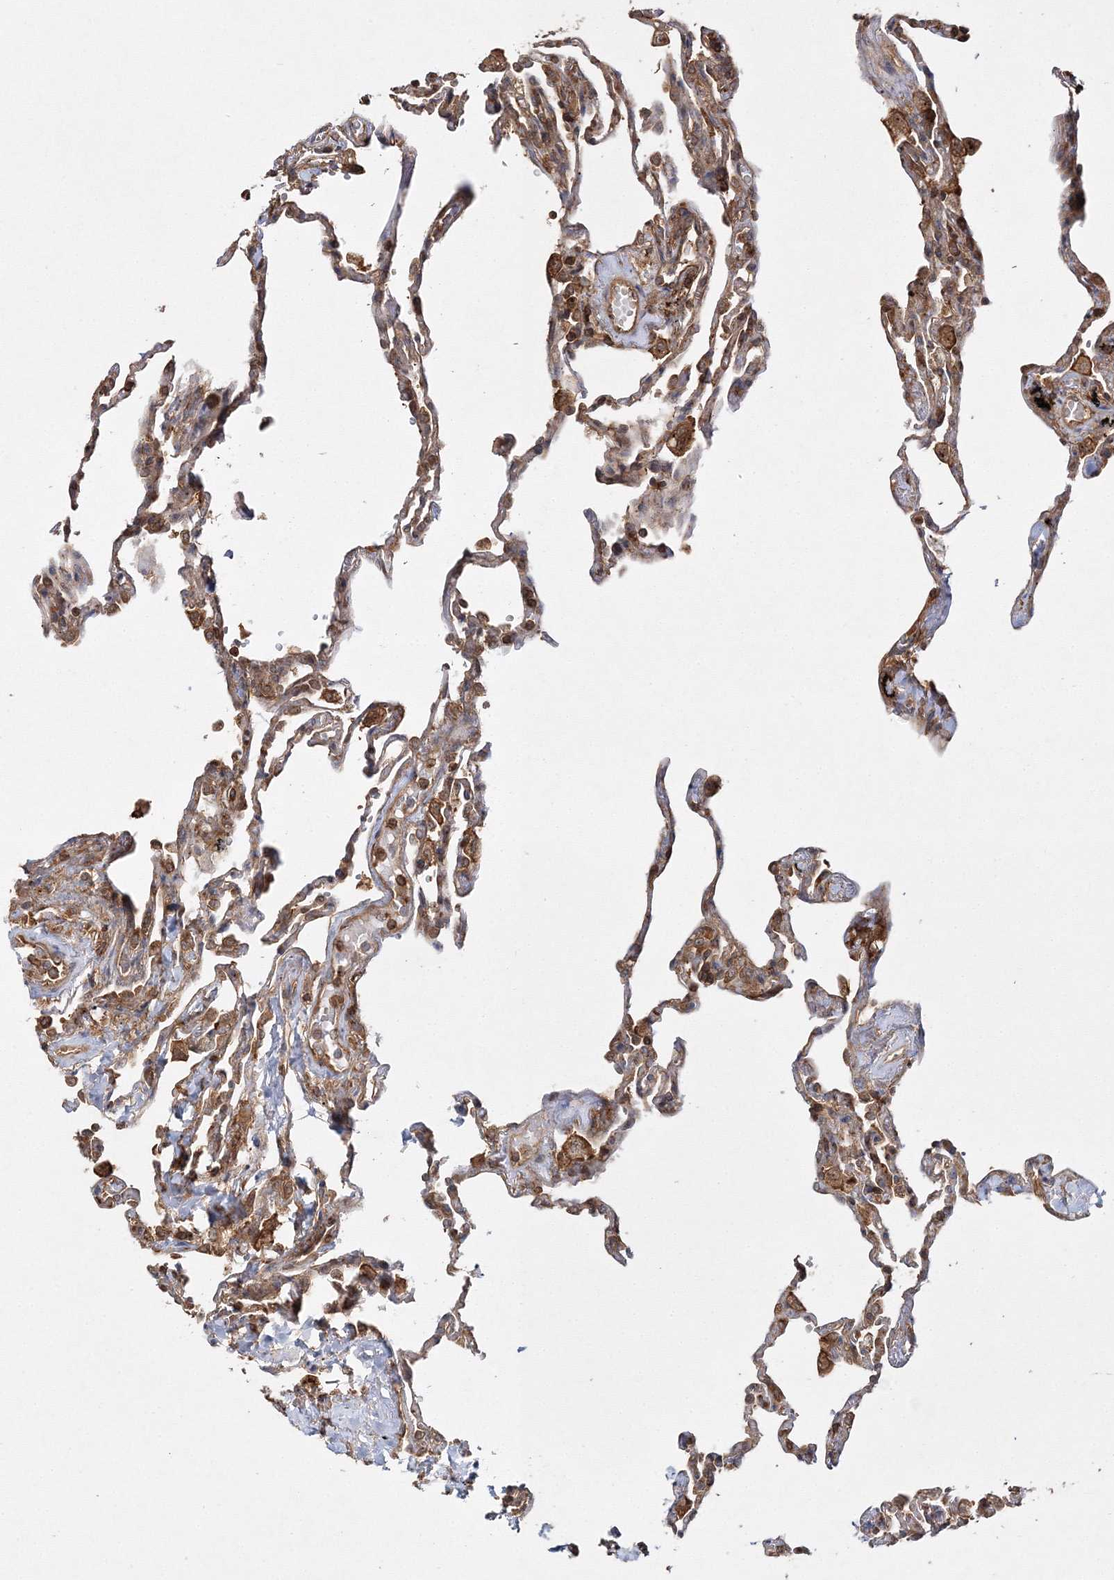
{"staining": {"intensity": "moderate", "quantity": ">75%", "location": "cytoplasmic/membranous"}, "tissue": "lung", "cell_type": "Alveolar cells", "image_type": "normal", "snomed": [{"axis": "morphology", "description": "Normal tissue, NOS"}, {"axis": "topography", "description": "Lung"}], "caption": "Immunohistochemistry (IHC) photomicrograph of unremarkable human lung stained for a protein (brown), which displays medium levels of moderate cytoplasmic/membranous staining in about >75% of alveolar cells.", "gene": "WDR37", "patient": {"sex": "male", "age": 59}}